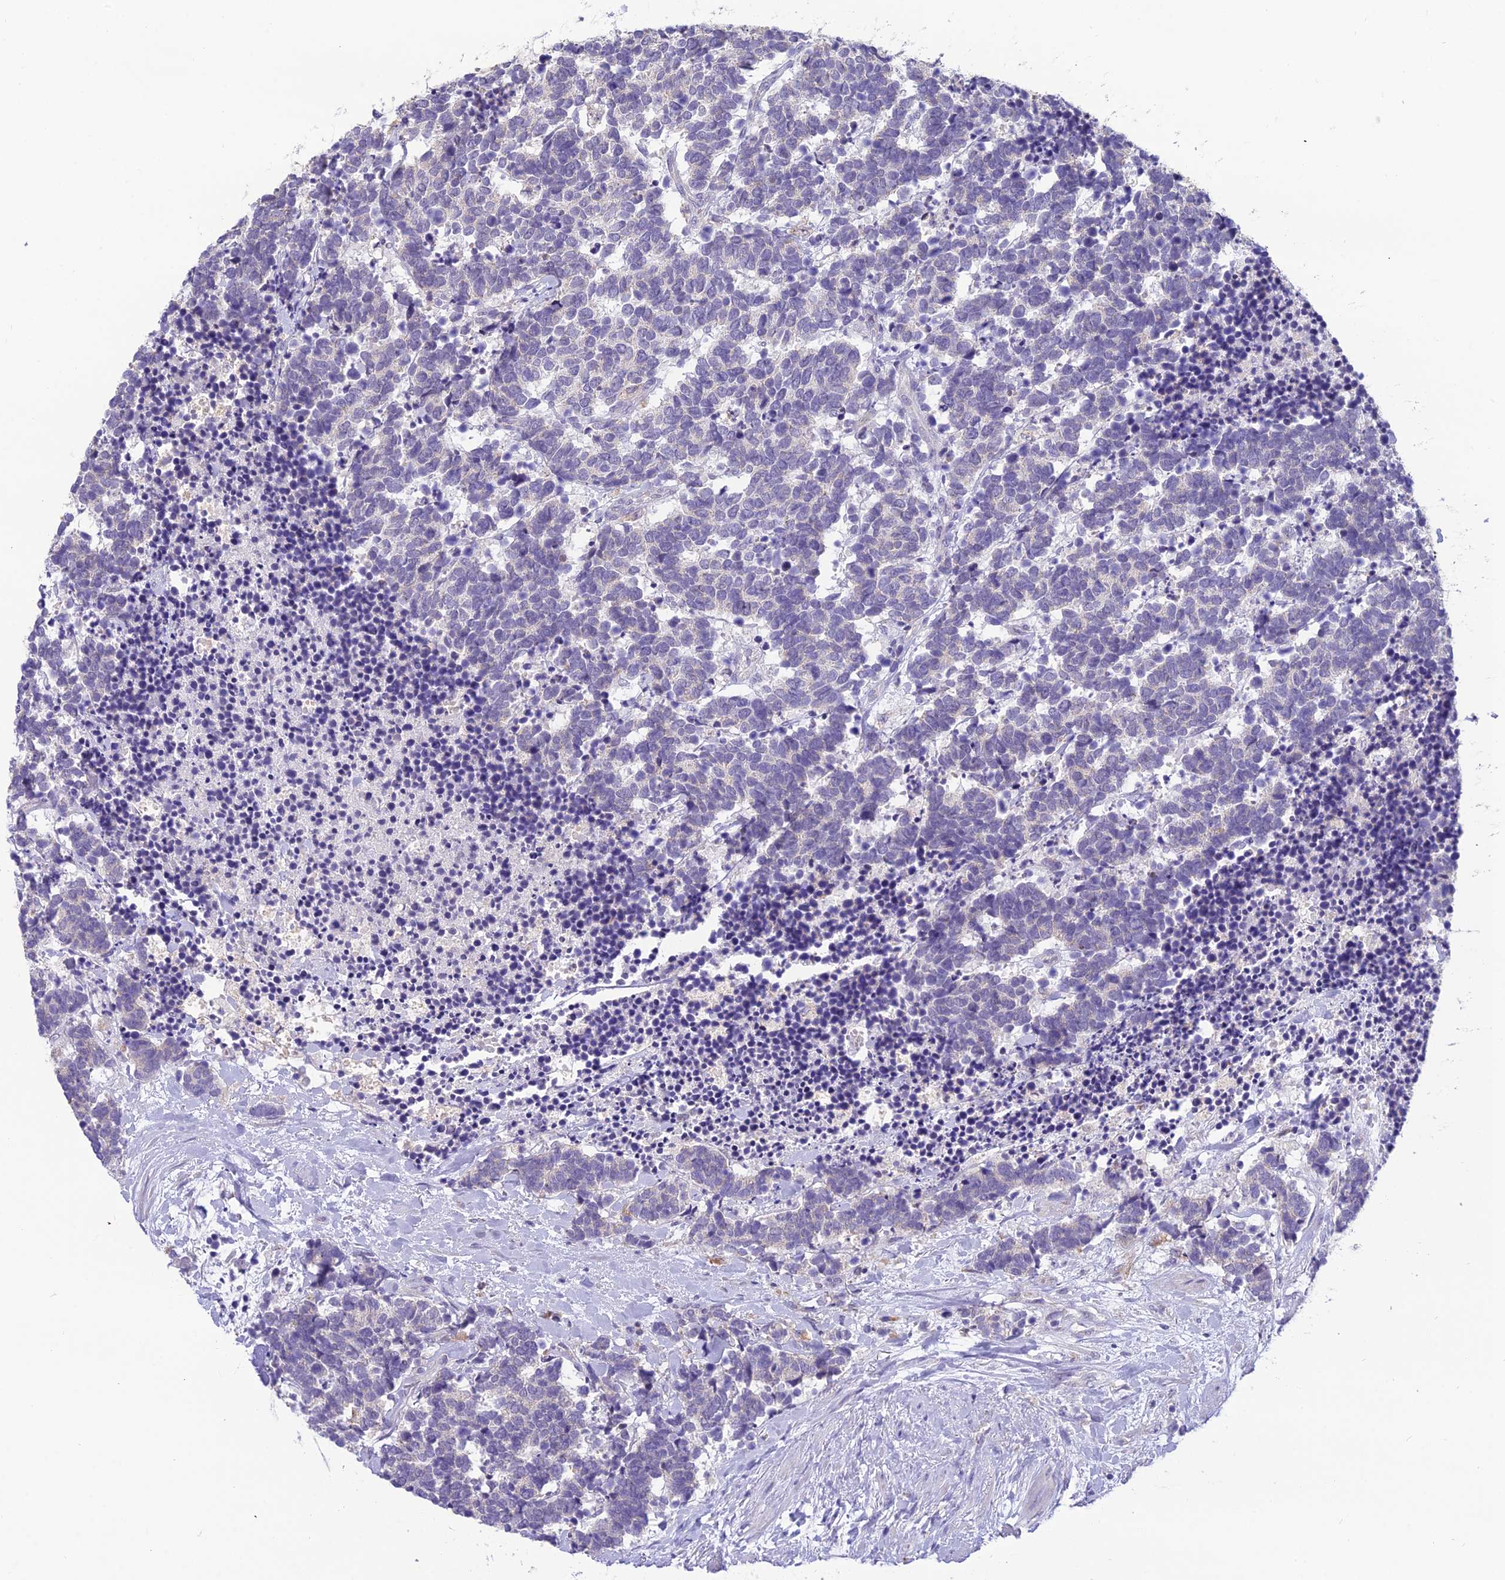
{"staining": {"intensity": "negative", "quantity": "none", "location": "none"}, "tissue": "carcinoid", "cell_type": "Tumor cells", "image_type": "cancer", "snomed": [{"axis": "morphology", "description": "Carcinoma, NOS"}, {"axis": "morphology", "description": "Carcinoid, malignant, NOS"}, {"axis": "topography", "description": "Prostate"}], "caption": "Tumor cells are negative for brown protein staining in carcinoid.", "gene": "MIIP", "patient": {"sex": "male", "age": 57}}